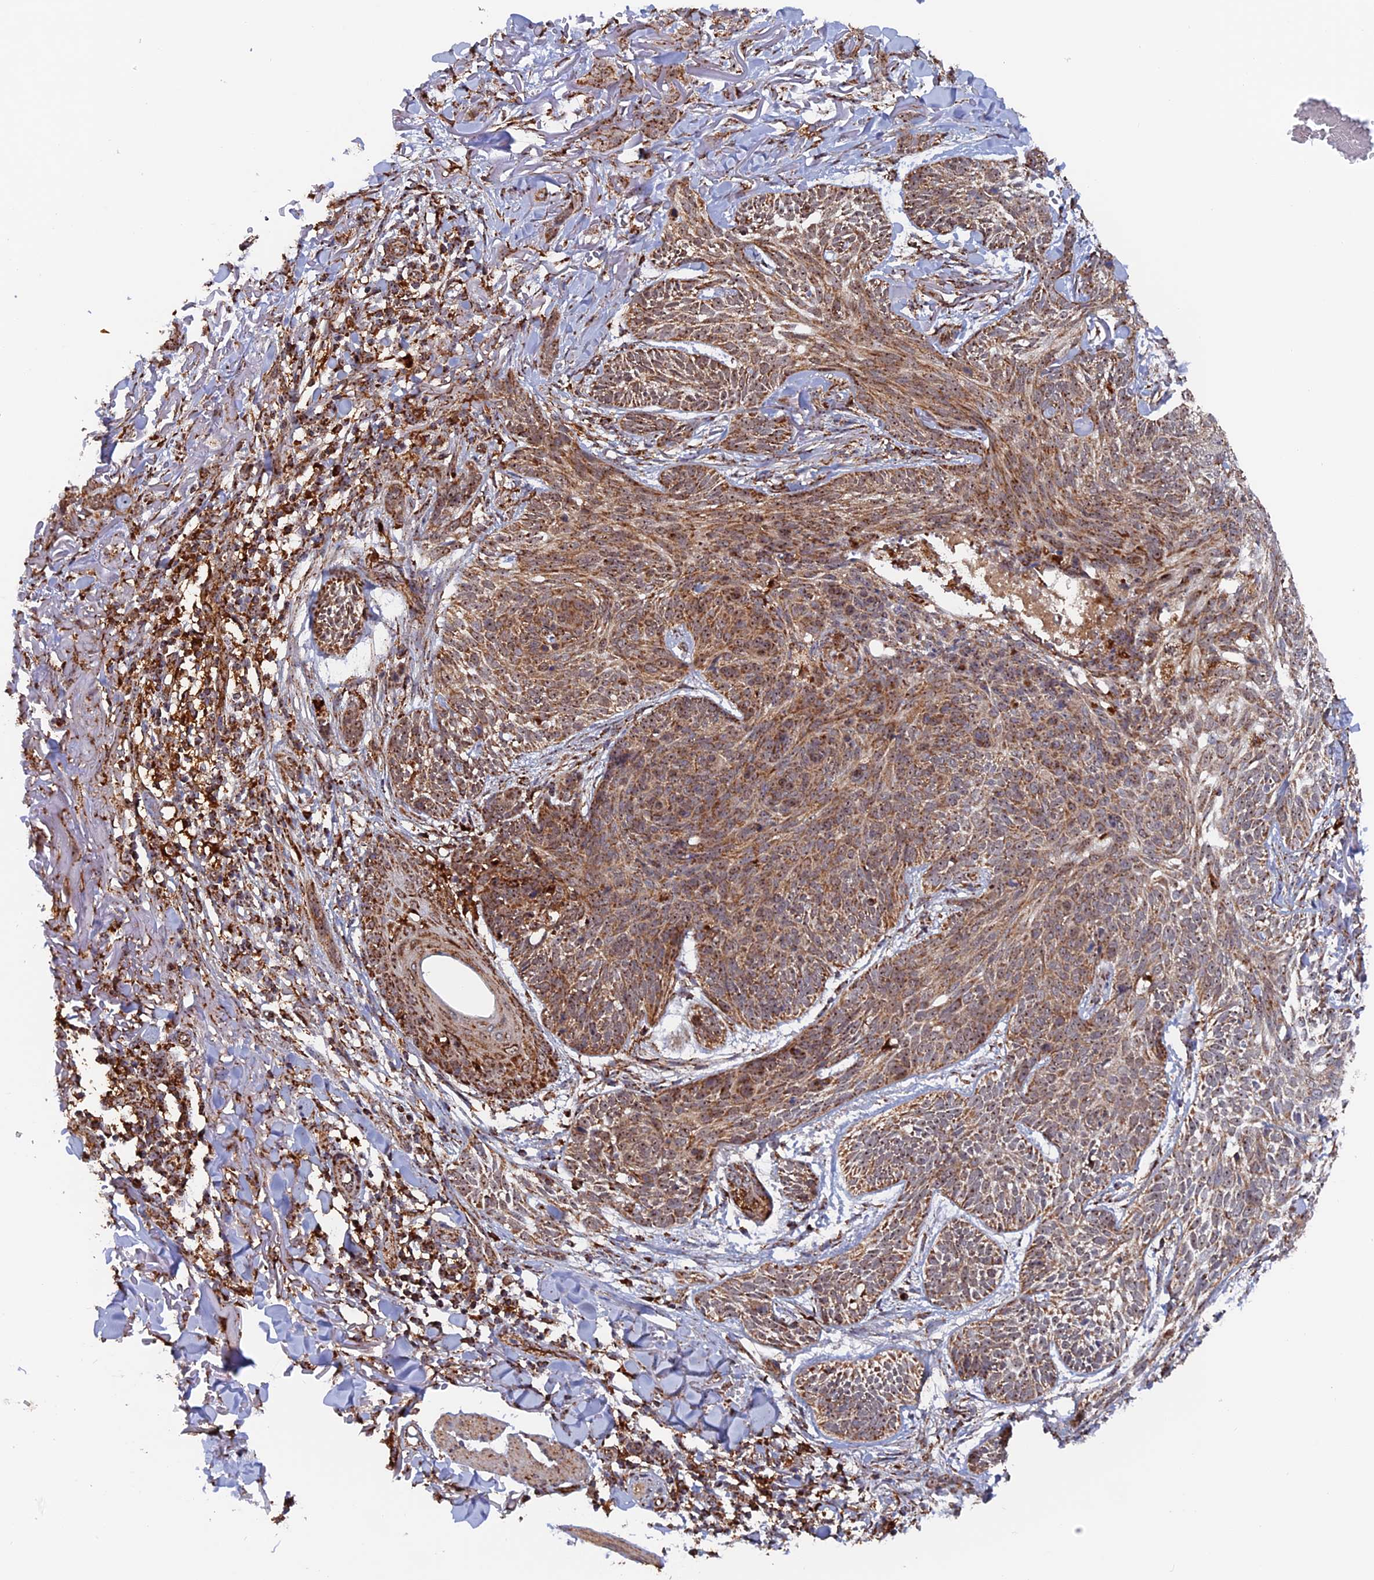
{"staining": {"intensity": "moderate", "quantity": ">75%", "location": "cytoplasmic/membranous"}, "tissue": "skin cancer", "cell_type": "Tumor cells", "image_type": "cancer", "snomed": [{"axis": "morphology", "description": "Normal tissue, NOS"}, {"axis": "morphology", "description": "Basal cell carcinoma"}, {"axis": "topography", "description": "Skin"}], "caption": "This image shows skin cancer (basal cell carcinoma) stained with IHC to label a protein in brown. The cytoplasmic/membranous of tumor cells show moderate positivity for the protein. Nuclei are counter-stained blue.", "gene": "DTYMK", "patient": {"sex": "male", "age": 66}}